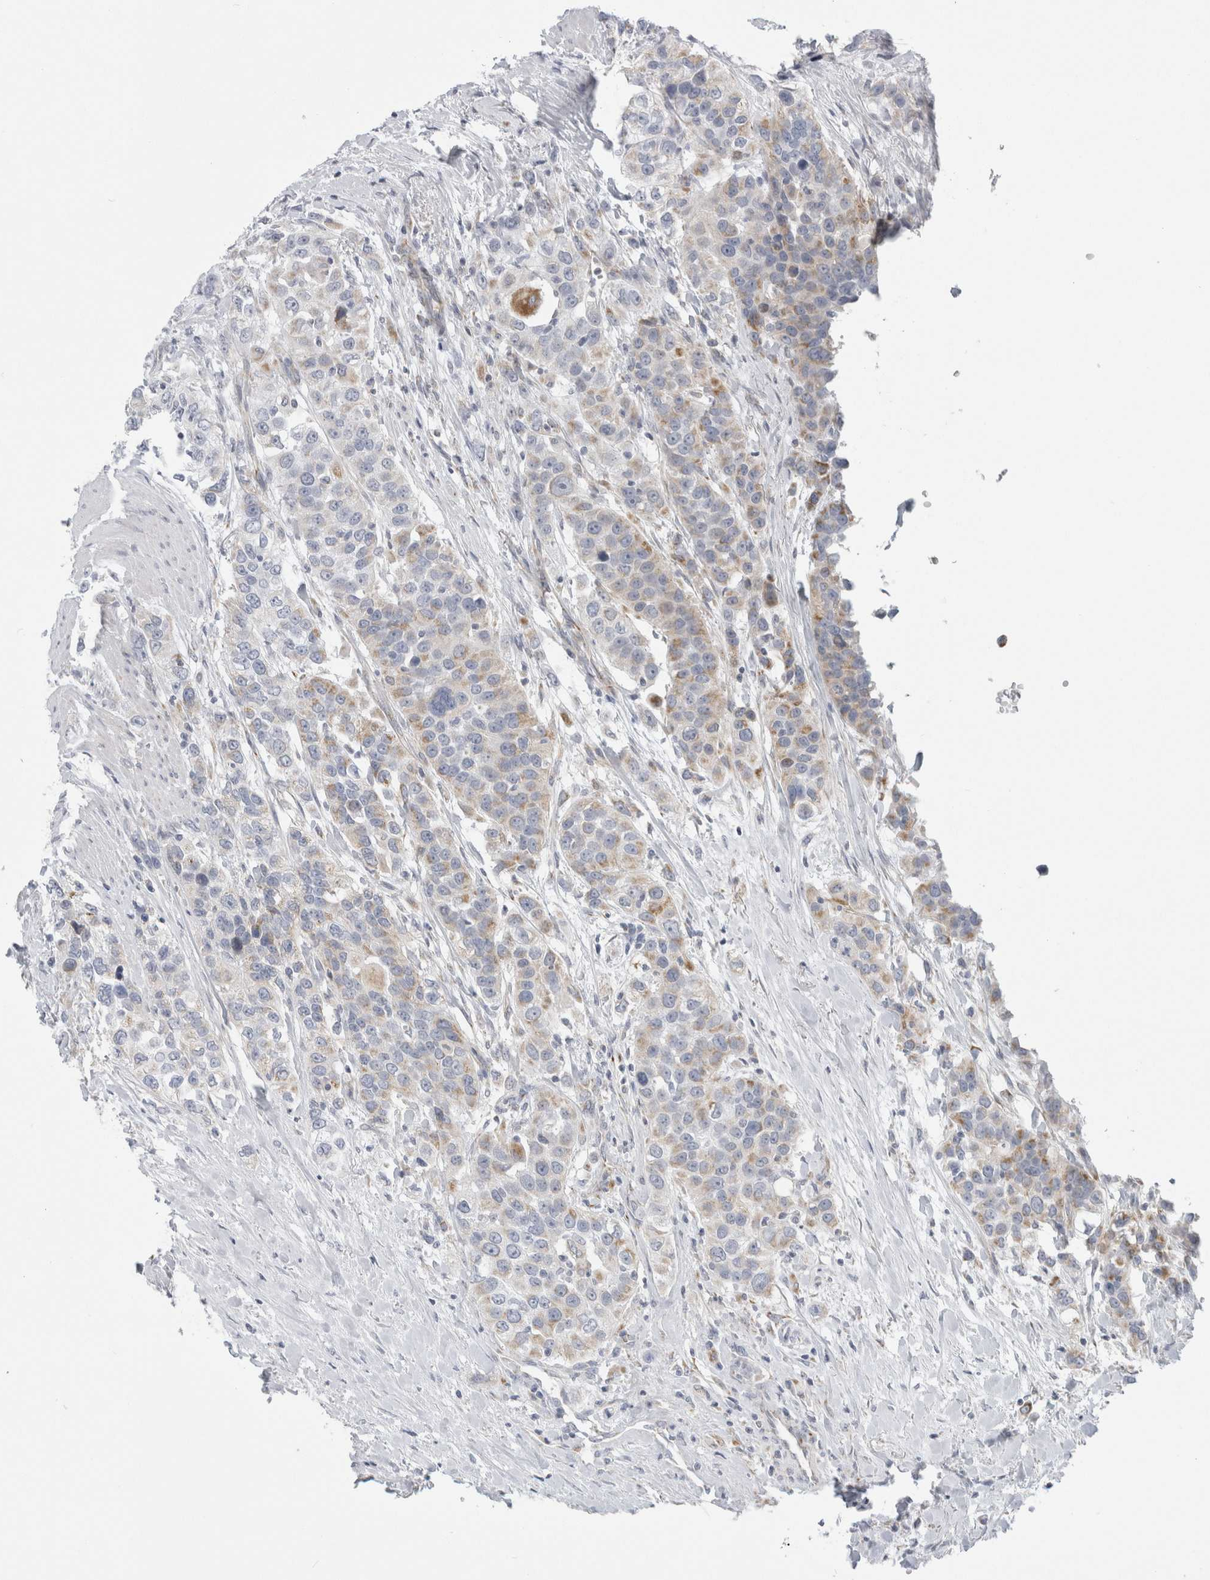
{"staining": {"intensity": "moderate", "quantity": "25%-75%", "location": "cytoplasmic/membranous"}, "tissue": "urothelial cancer", "cell_type": "Tumor cells", "image_type": "cancer", "snomed": [{"axis": "morphology", "description": "Urothelial carcinoma, High grade"}, {"axis": "topography", "description": "Urinary bladder"}], "caption": "Immunohistochemical staining of urothelial cancer demonstrates medium levels of moderate cytoplasmic/membranous staining in about 25%-75% of tumor cells.", "gene": "FAHD1", "patient": {"sex": "female", "age": 80}}